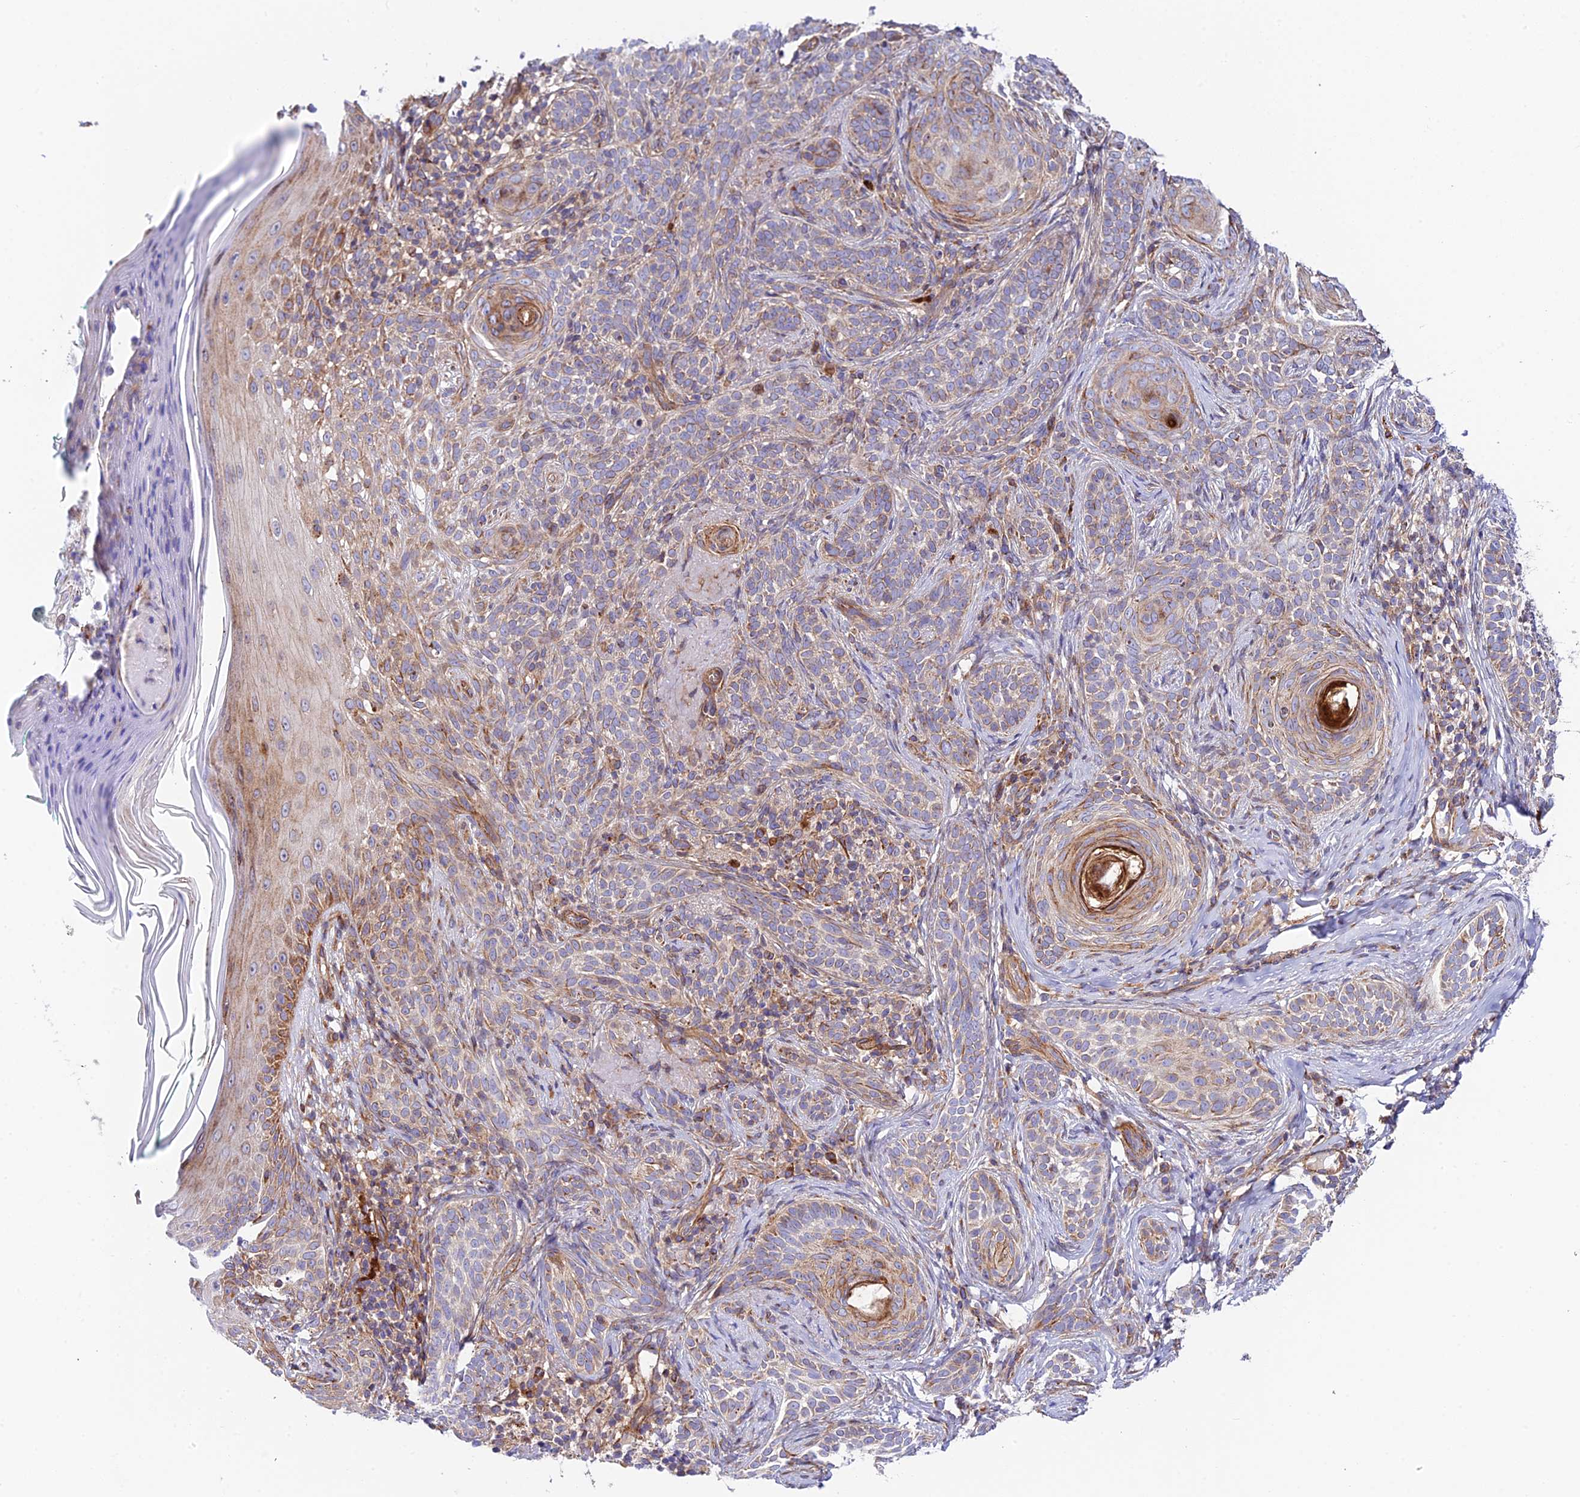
{"staining": {"intensity": "weak", "quantity": "25%-75%", "location": "cytoplasmic/membranous"}, "tissue": "skin cancer", "cell_type": "Tumor cells", "image_type": "cancer", "snomed": [{"axis": "morphology", "description": "Basal cell carcinoma"}, {"axis": "topography", "description": "Skin"}], "caption": "An IHC micrograph of tumor tissue is shown. Protein staining in brown highlights weak cytoplasmic/membranous positivity in skin cancer (basal cell carcinoma) within tumor cells.", "gene": "VPS13C", "patient": {"sex": "male", "age": 71}}